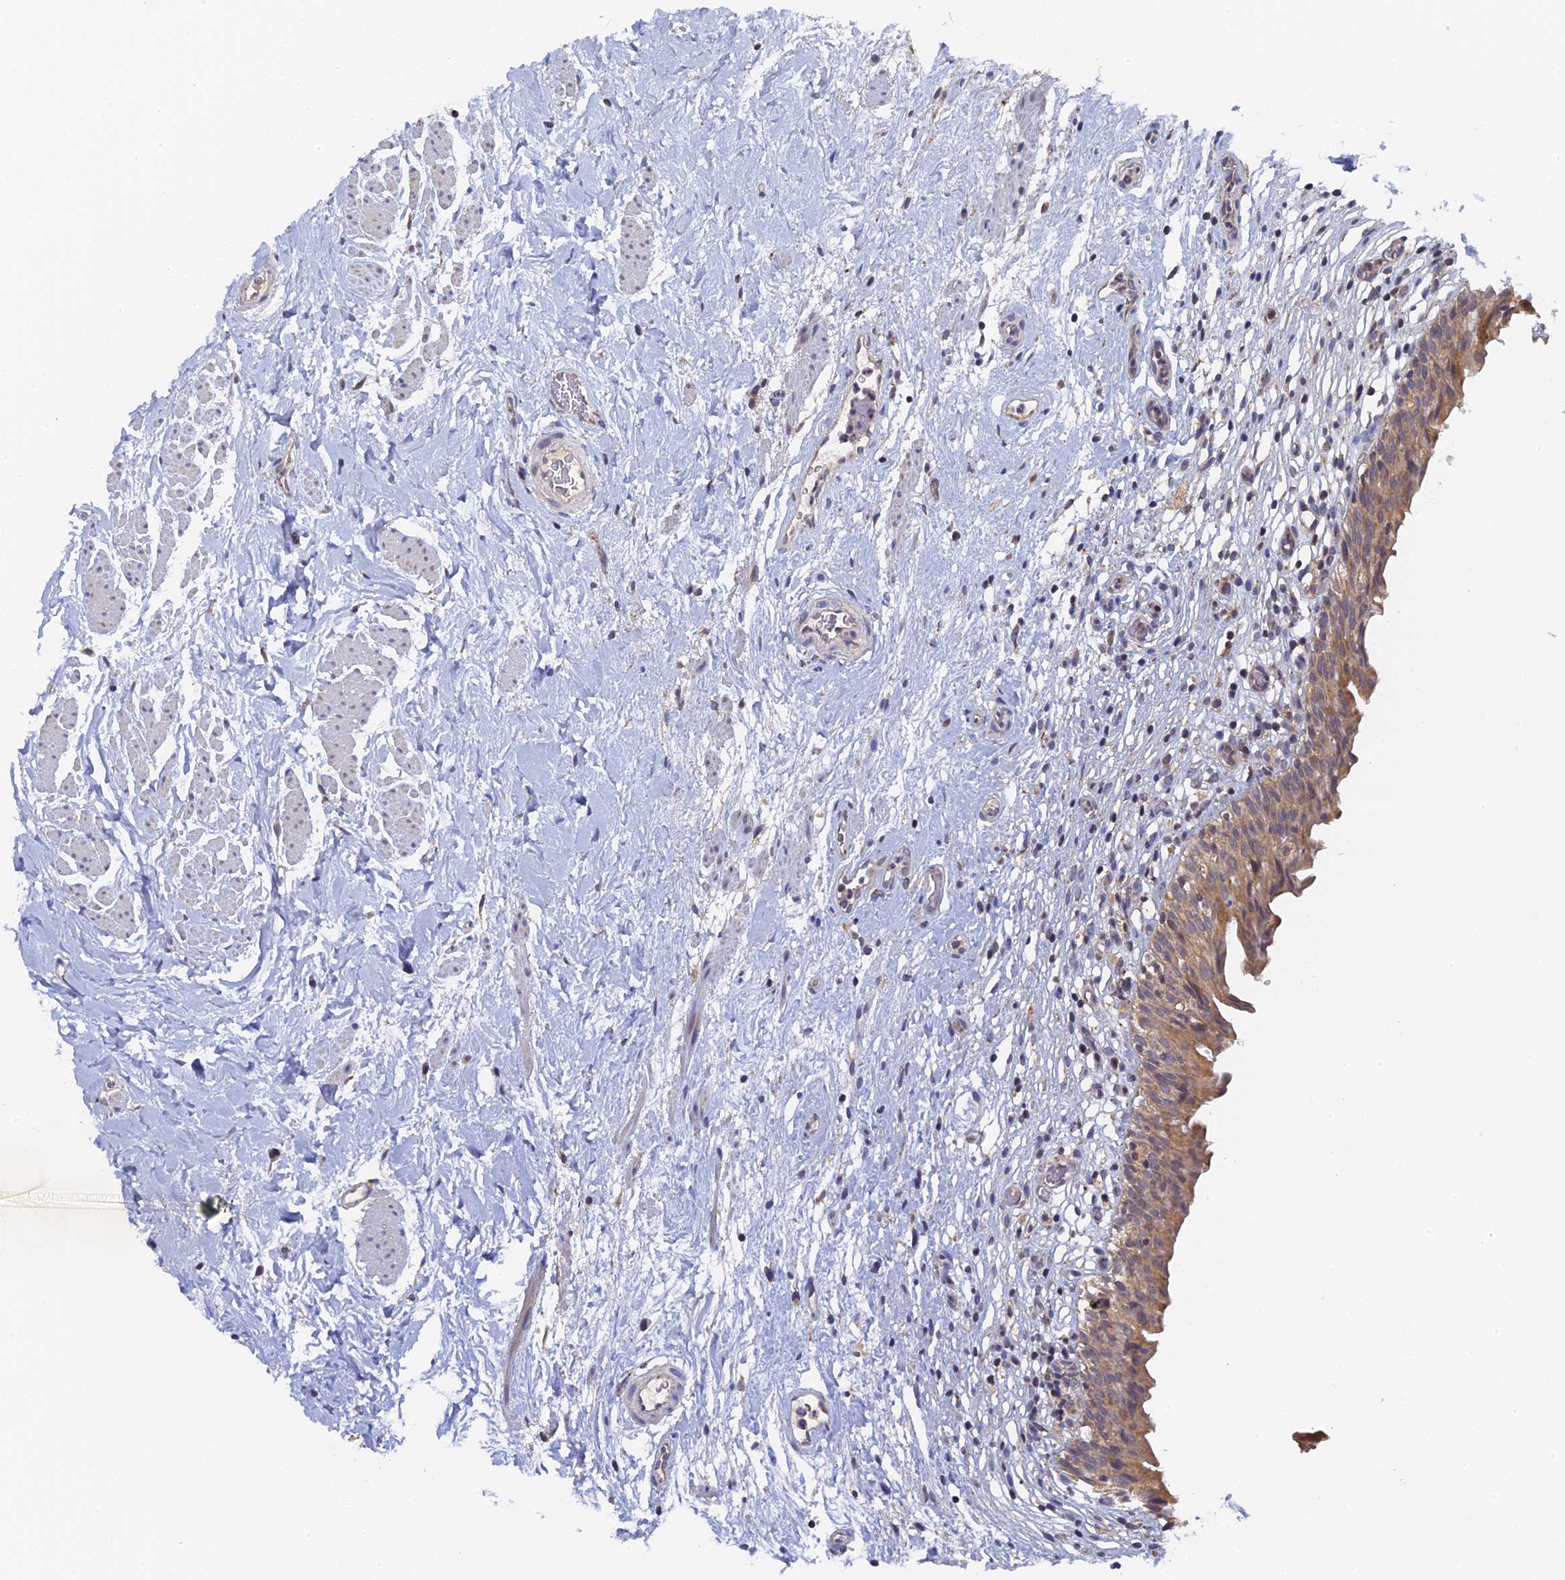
{"staining": {"intensity": "moderate", "quantity": ">75%", "location": "cytoplasmic/membranous"}, "tissue": "urinary bladder", "cell_type": "Urothelial cells", "image_type": "normal", "snomed": [{"axis": "morphology", "description": "Normal tissue, NOS"}, {"axis": "morphology", "description": "Inflammation, NOS"}, {"axis": "topography", "description": "Urinary bladder"}], "caption": "This is an image of immunohistochemistry (IHC) staining of benign urinary bladder, which shows moderate expression in the cytoplasmic/membranous of urothelial cells.", "gene": "MIGA2", "patient": {"sex": "male", "age": 63}}